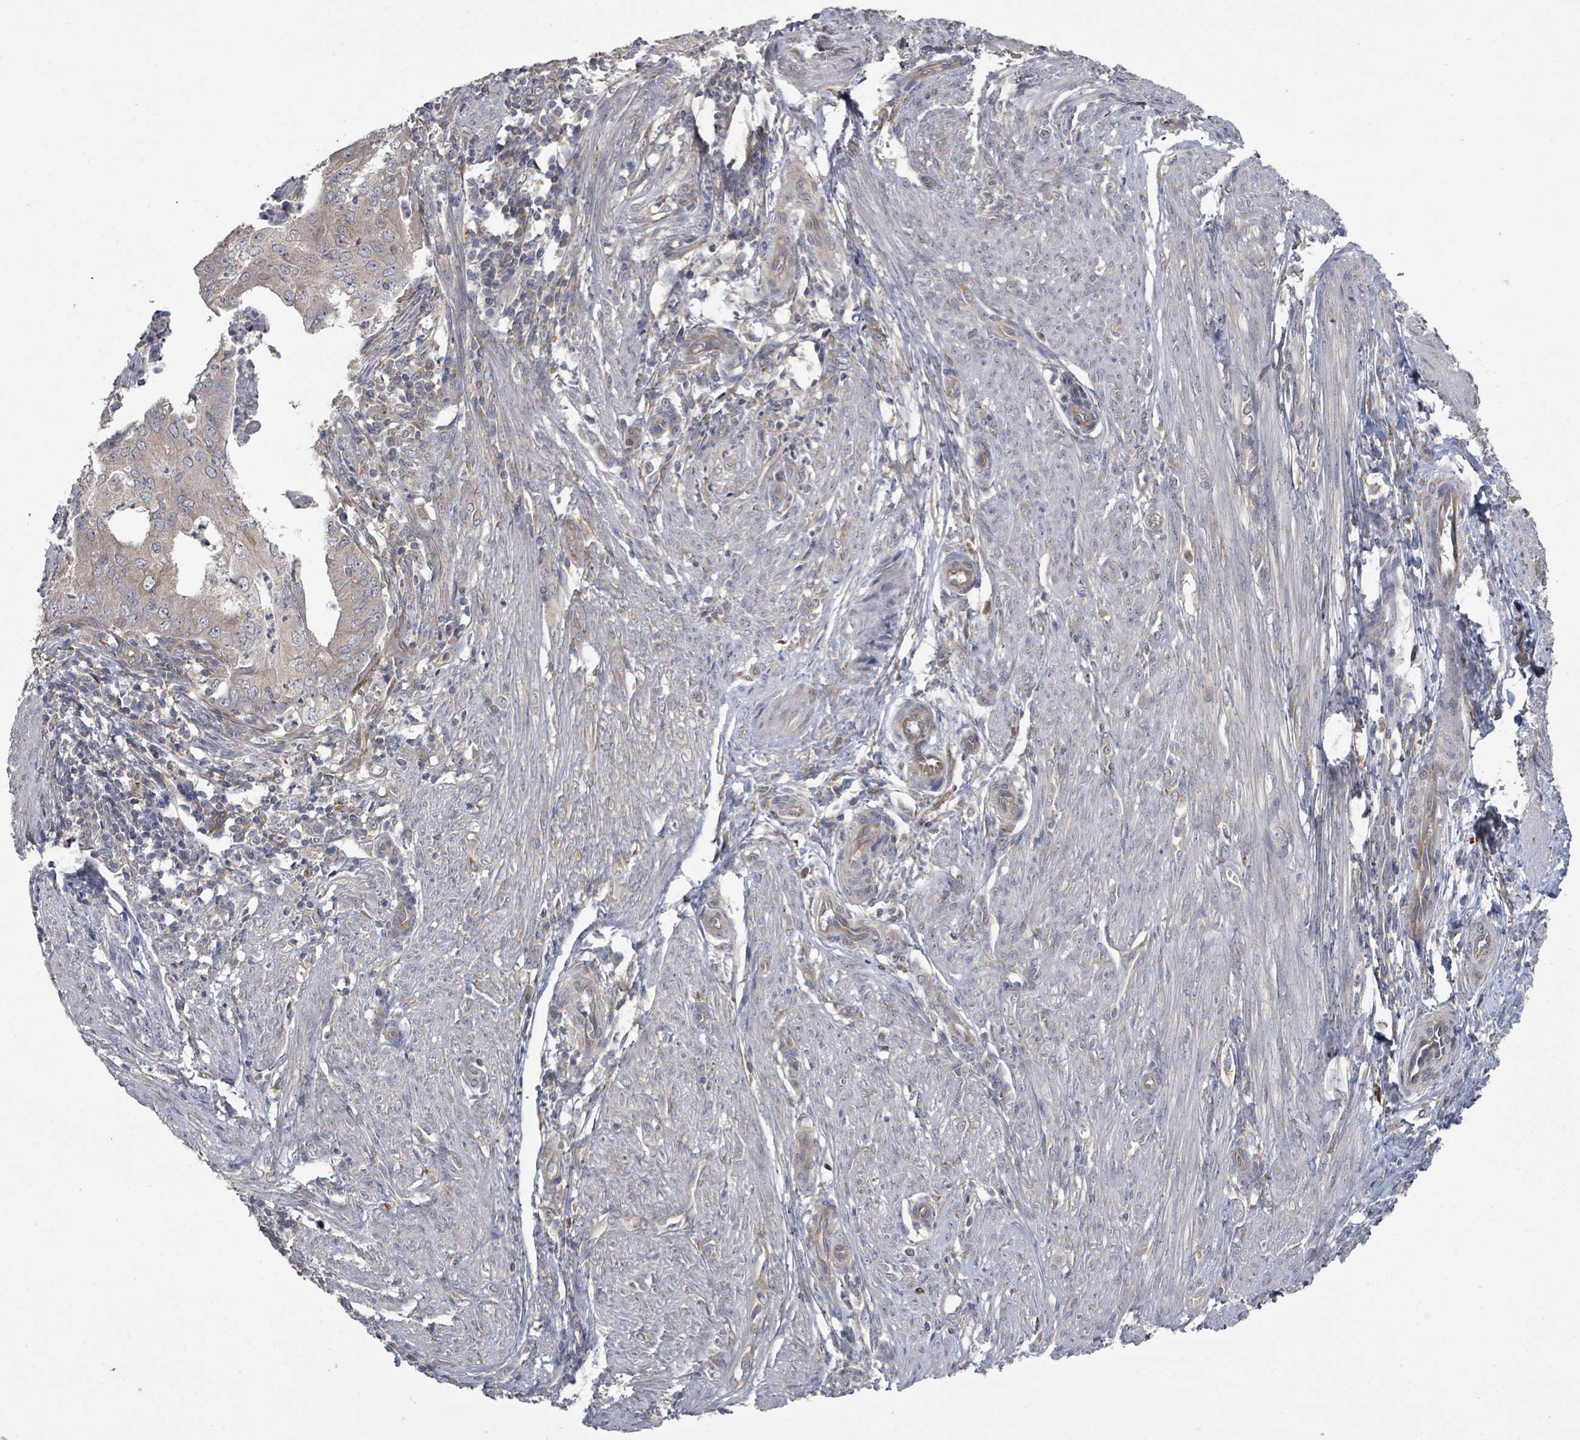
{"staining": {"intensity": "negative", "quantity": "none", "location": "none"}, "tissue": "endometrial cancer", "cell_type": "Tumor cells", "image_type": "cancer", "snomed": [{"axis": "morphology", "description": "Adenocarcinoma, NOS"}, {"axis": "topography", "description": "Endometrium"}], "caption": "Human endometrial adenocarcinoma stained for a protein using IHC exhibits no expression in tumor cells.", "gene": "SLC9A7", "patient": {"sex": "female", "age": 50}}